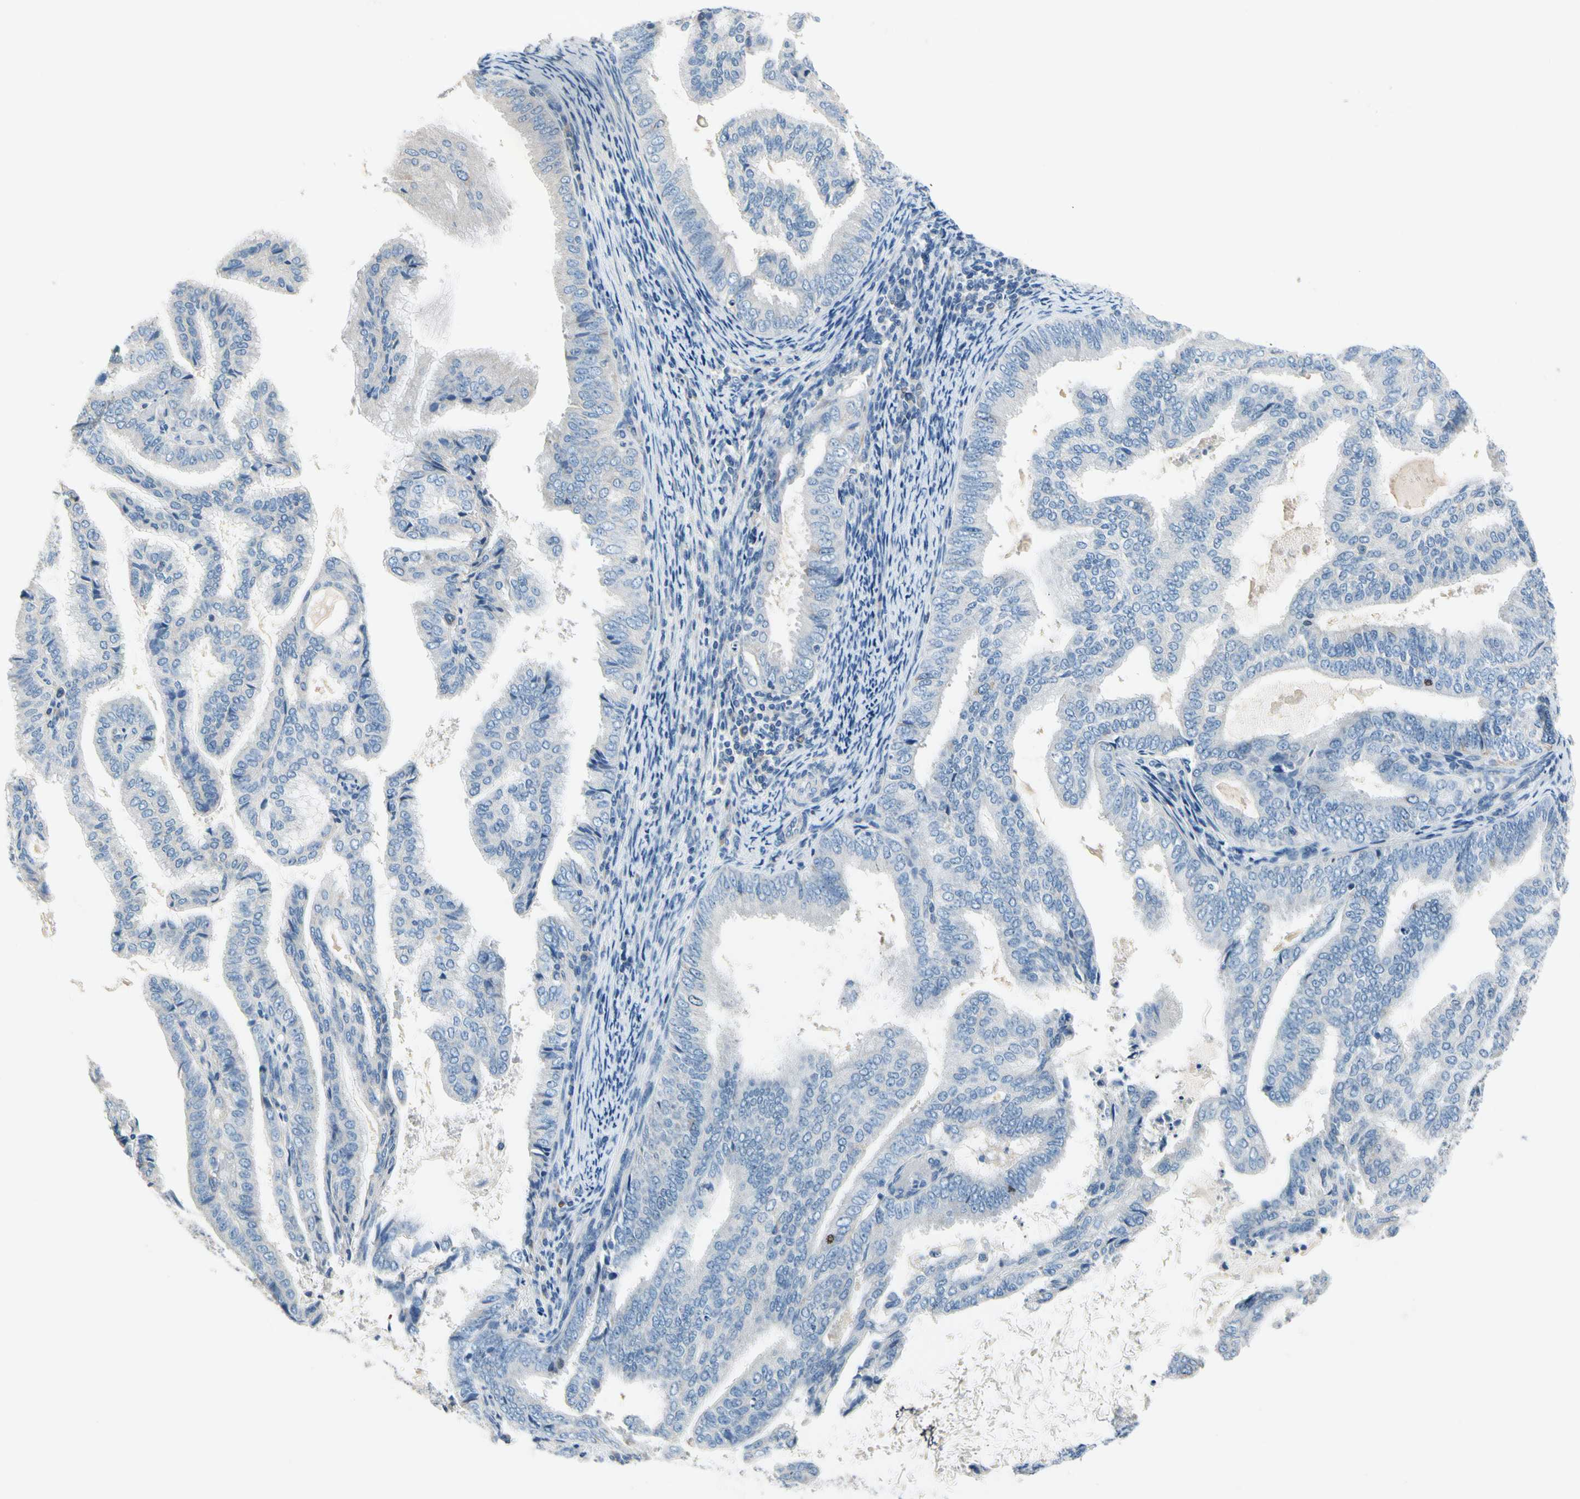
{"staining": {"intensity": "moderate", "quantity": "<25%", "location": "cytoplasmic/membranous"}, "tissue": "endometrial cancer", "cell_type": "Tumor cells", "image_type": "cancer", "snomed": [{"axis": "morphology", "description": "Adenocarcinoma, NOS"}, {"axis": "topography", "description": "Endometrium"}], "caption": "Tumor cells display moderate cytoplasmic/membranous expression in approximately <25% of cells in endometrial cancer (adenocarcinoma). (Stains: DAB in brown, nuclei in blue, Microscopy: brightfield microscopy at high magnification).", "gene": "CKAP2", "patient": {"sex": "female", "age": 58}}